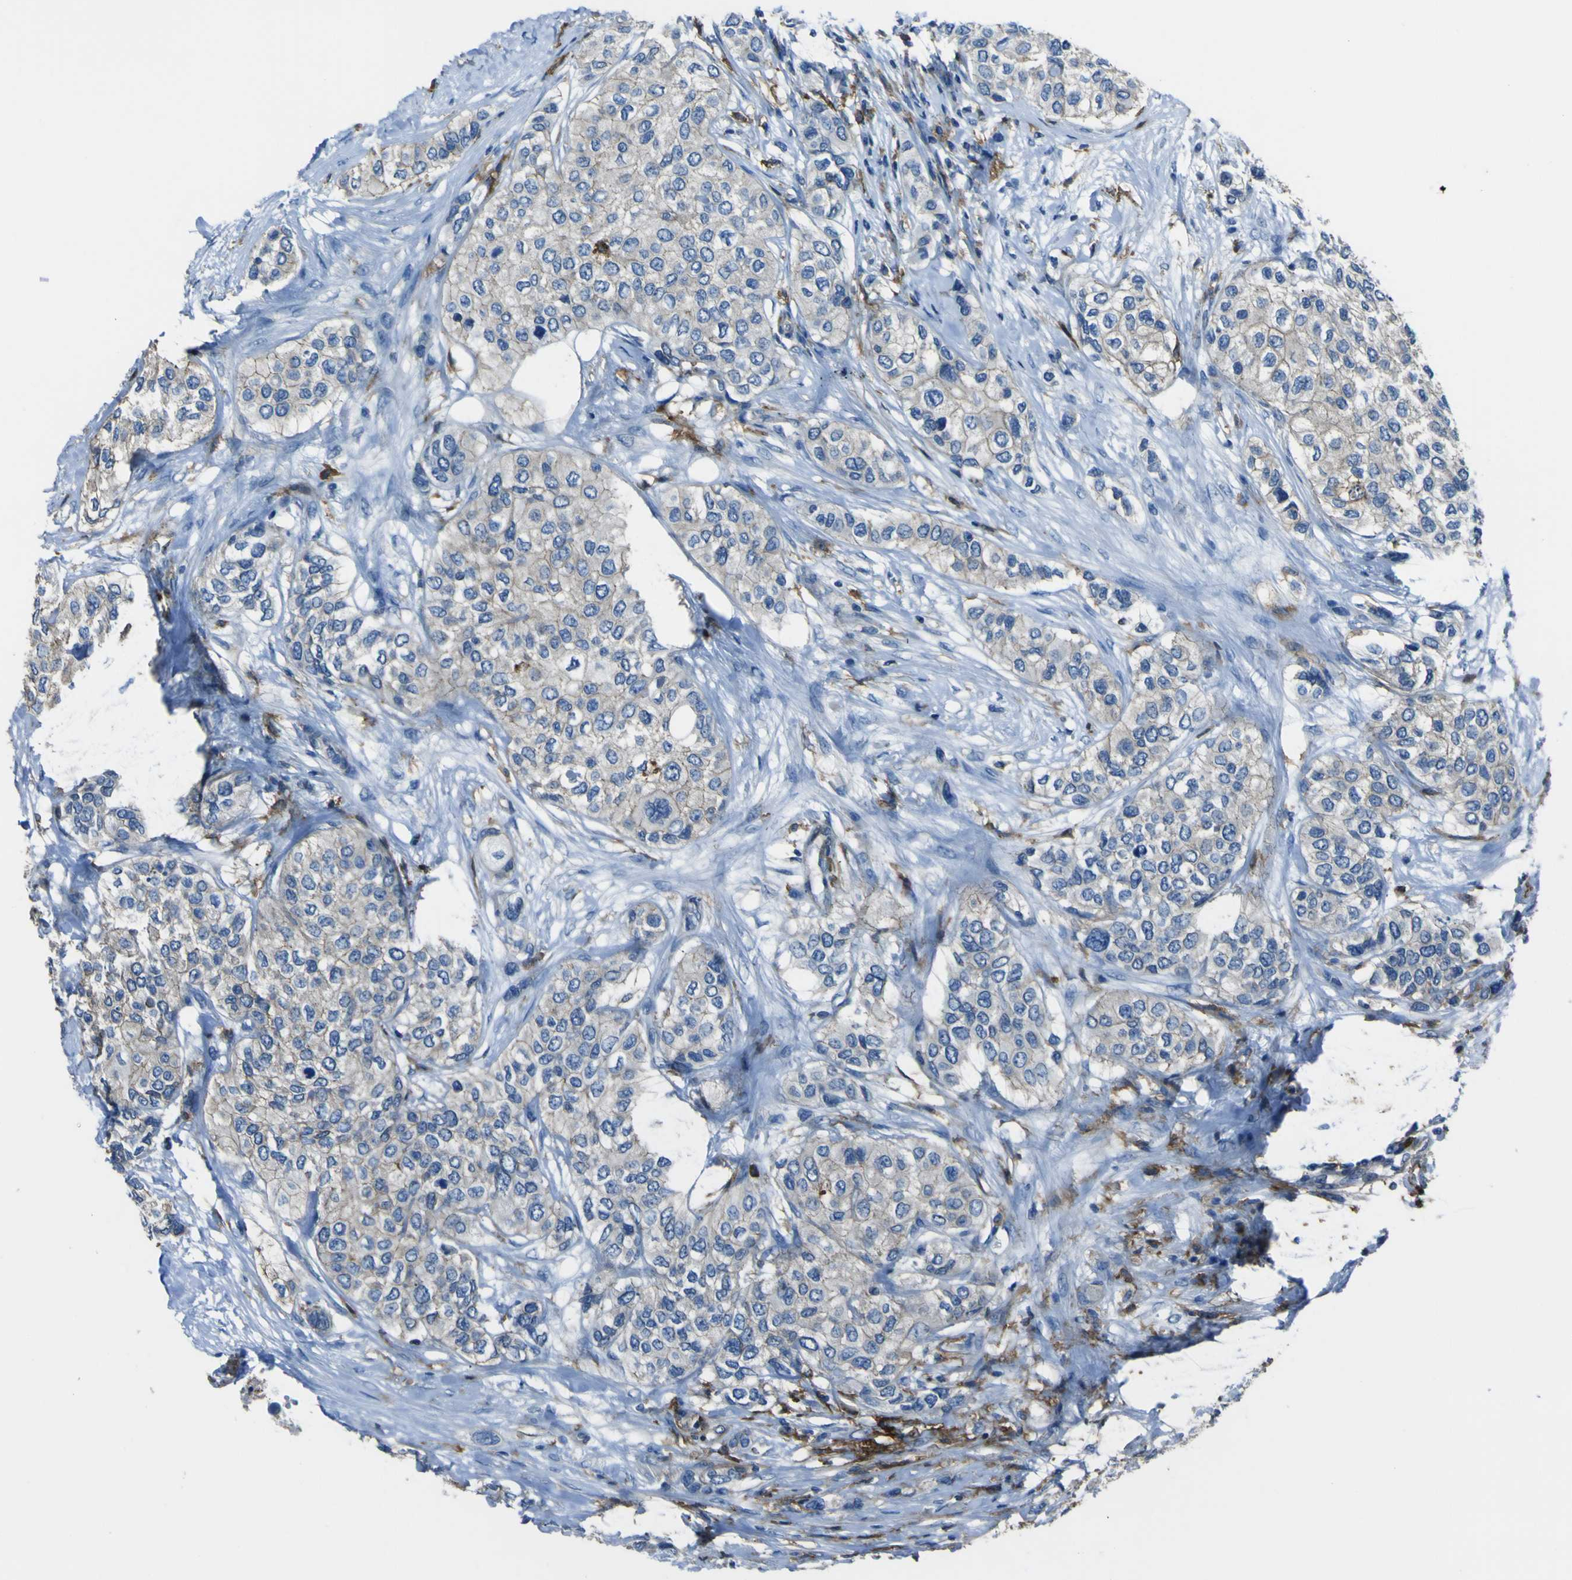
{"staining": {"intensity": "negative", "quantity": "none", "location": "none"}, "tissue": "urothelial cancer", "cell_type": "Tumor cells", "image_type": "cancer", "snomed": [{"axis": "morphology", "description": "Urothelial carcinoma, High grade"}, {"axis": "topography", "description": "Urinary bladder"}], "caption": "An immunohistochemistry histopathology image of urothelial cancer is shown. There is no staining in tumor cells of urothelial cancer.", "gene": "LAIR1", "patient": {"sex": "female", "age": 56}}